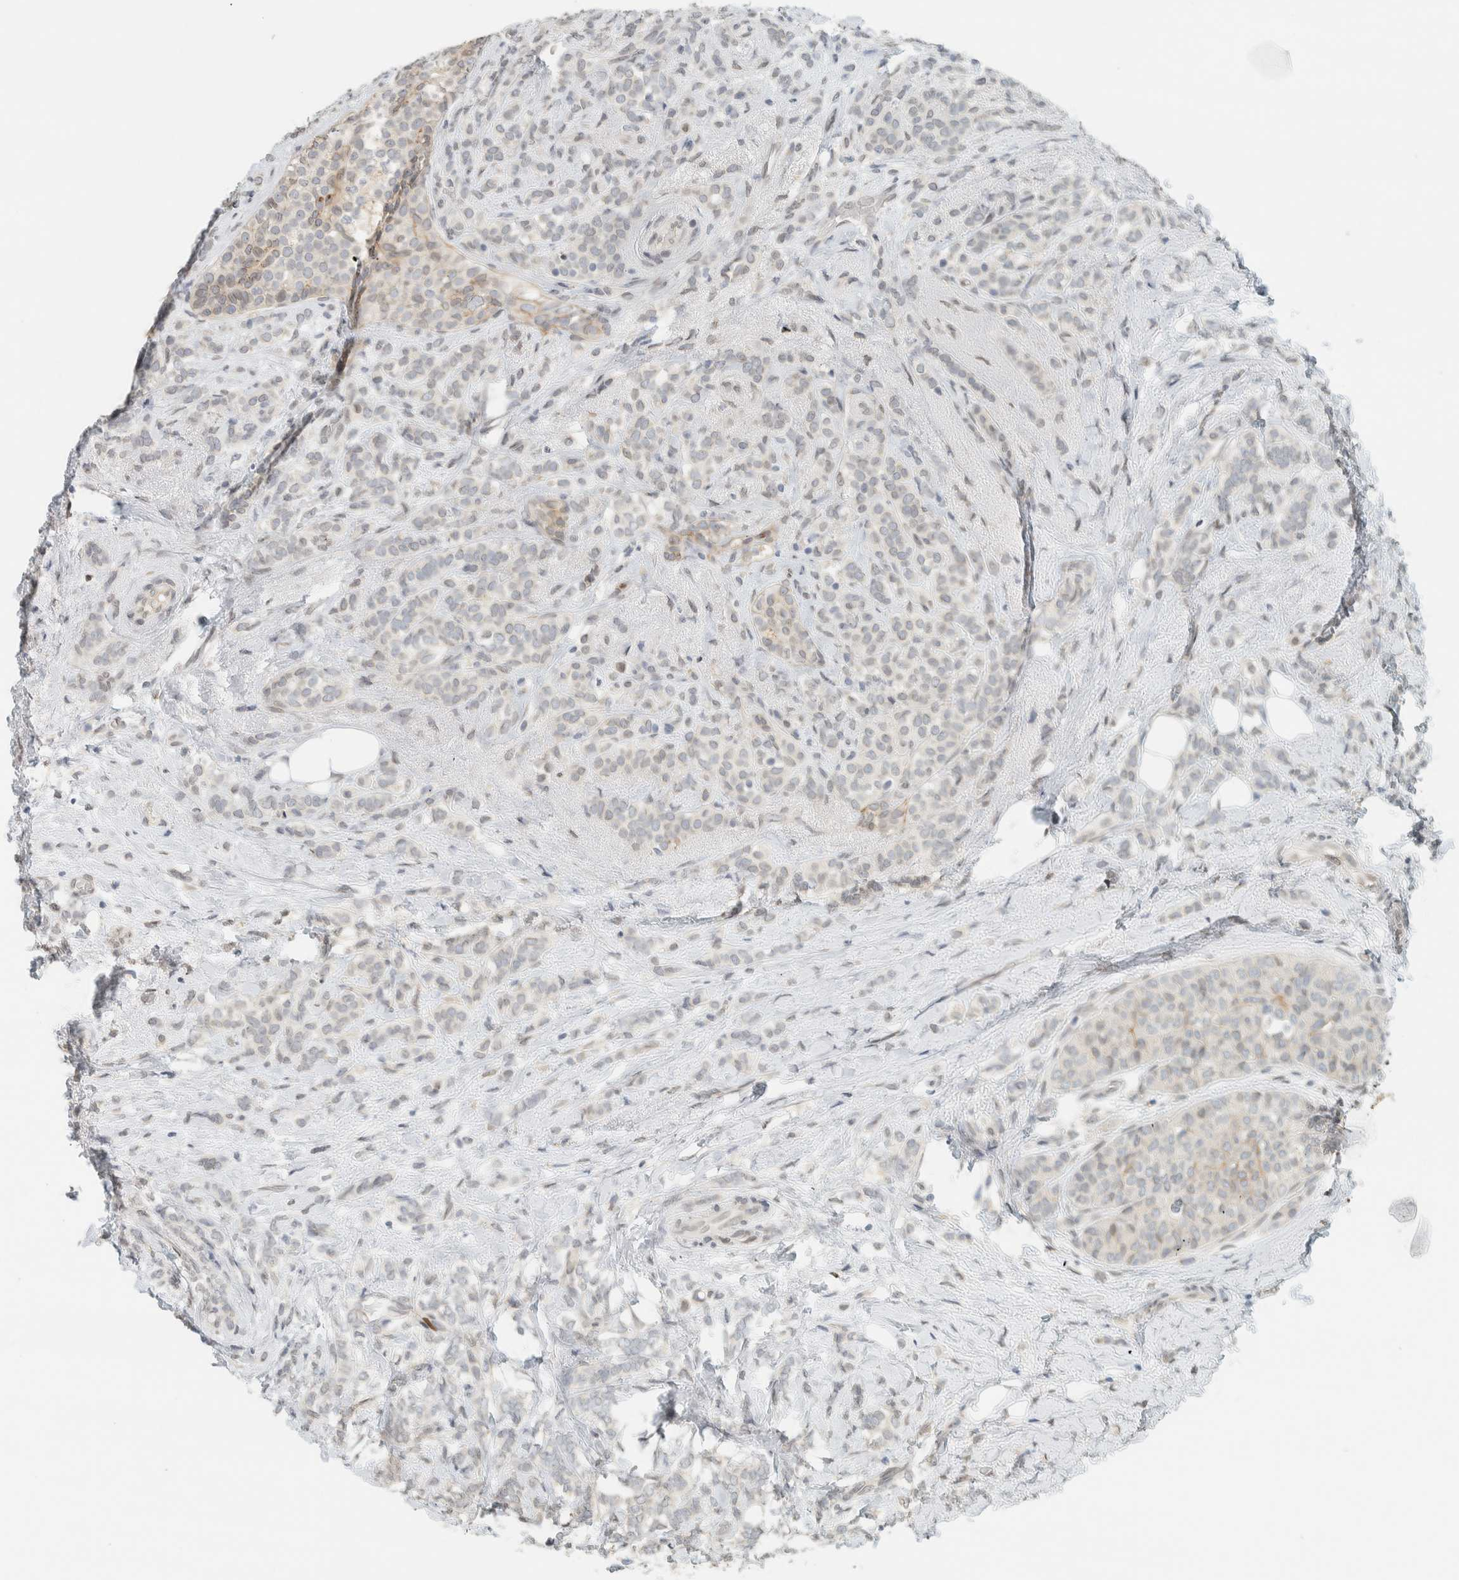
{"staining": {"intensity": "weak", "quantity": "<25%", "location": "cytoplasmic/membranous"}, "tissue": "breast cancer", "cell_type": "Tumor cells", "image_type": "cancer", "snomed": [{"axis": "morphology", "description": "Lobular carcinoma"}, {"axis": "topography", "description": "Breast"}], "caption": "A high-resolution micrograph shows immunohistochemistry (IHC) staining of breast lobular carcinoma, which reveals no significant positivity in tumor cells.", "gene": "C1QTNF12", "patient": {"sex": "female", "age": 50}}